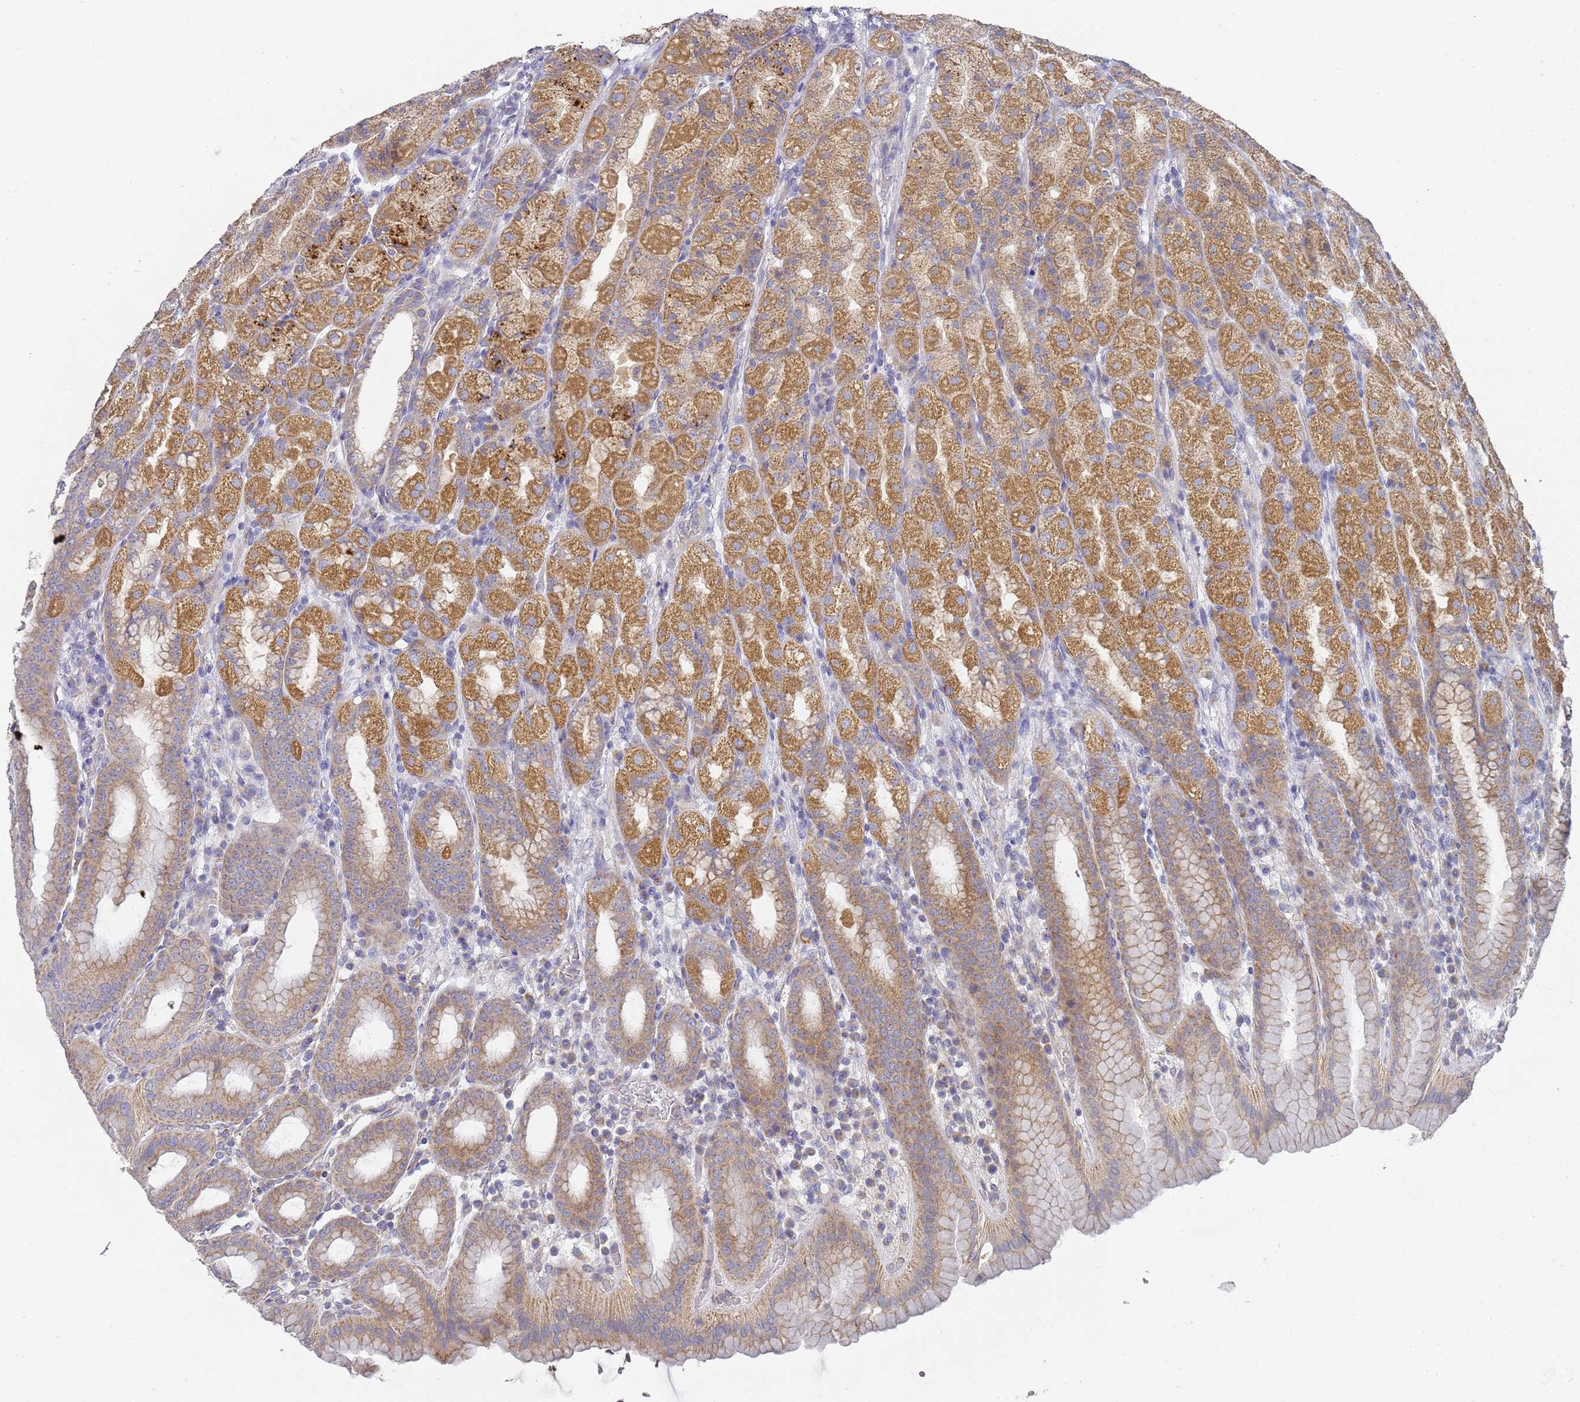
{"staining": {"intensity": "moderate", "quantity": ">75%", "location": "cytoplasmic/membranous"}, "tissue": "stomach", "cell_type": "Glandular cells", "image_type": "normal", "snomed": [{"axis": "morphology", "description": "Normal tissue, NOS"}, {"axis": "topography", "description": "Stomach, upper"}, {"axis": "topography", "description": "Stomach"}], "caption": "Stomach stained with DAB (3,3'-diaminobenzidine) immunohistochemistry shows medium levels of moderate cytoplasmic/membranous positivity in approximately >75% of glandular cells.", "gene": "NPEPPS", "patient": {"sex": "male", "age": 68}}